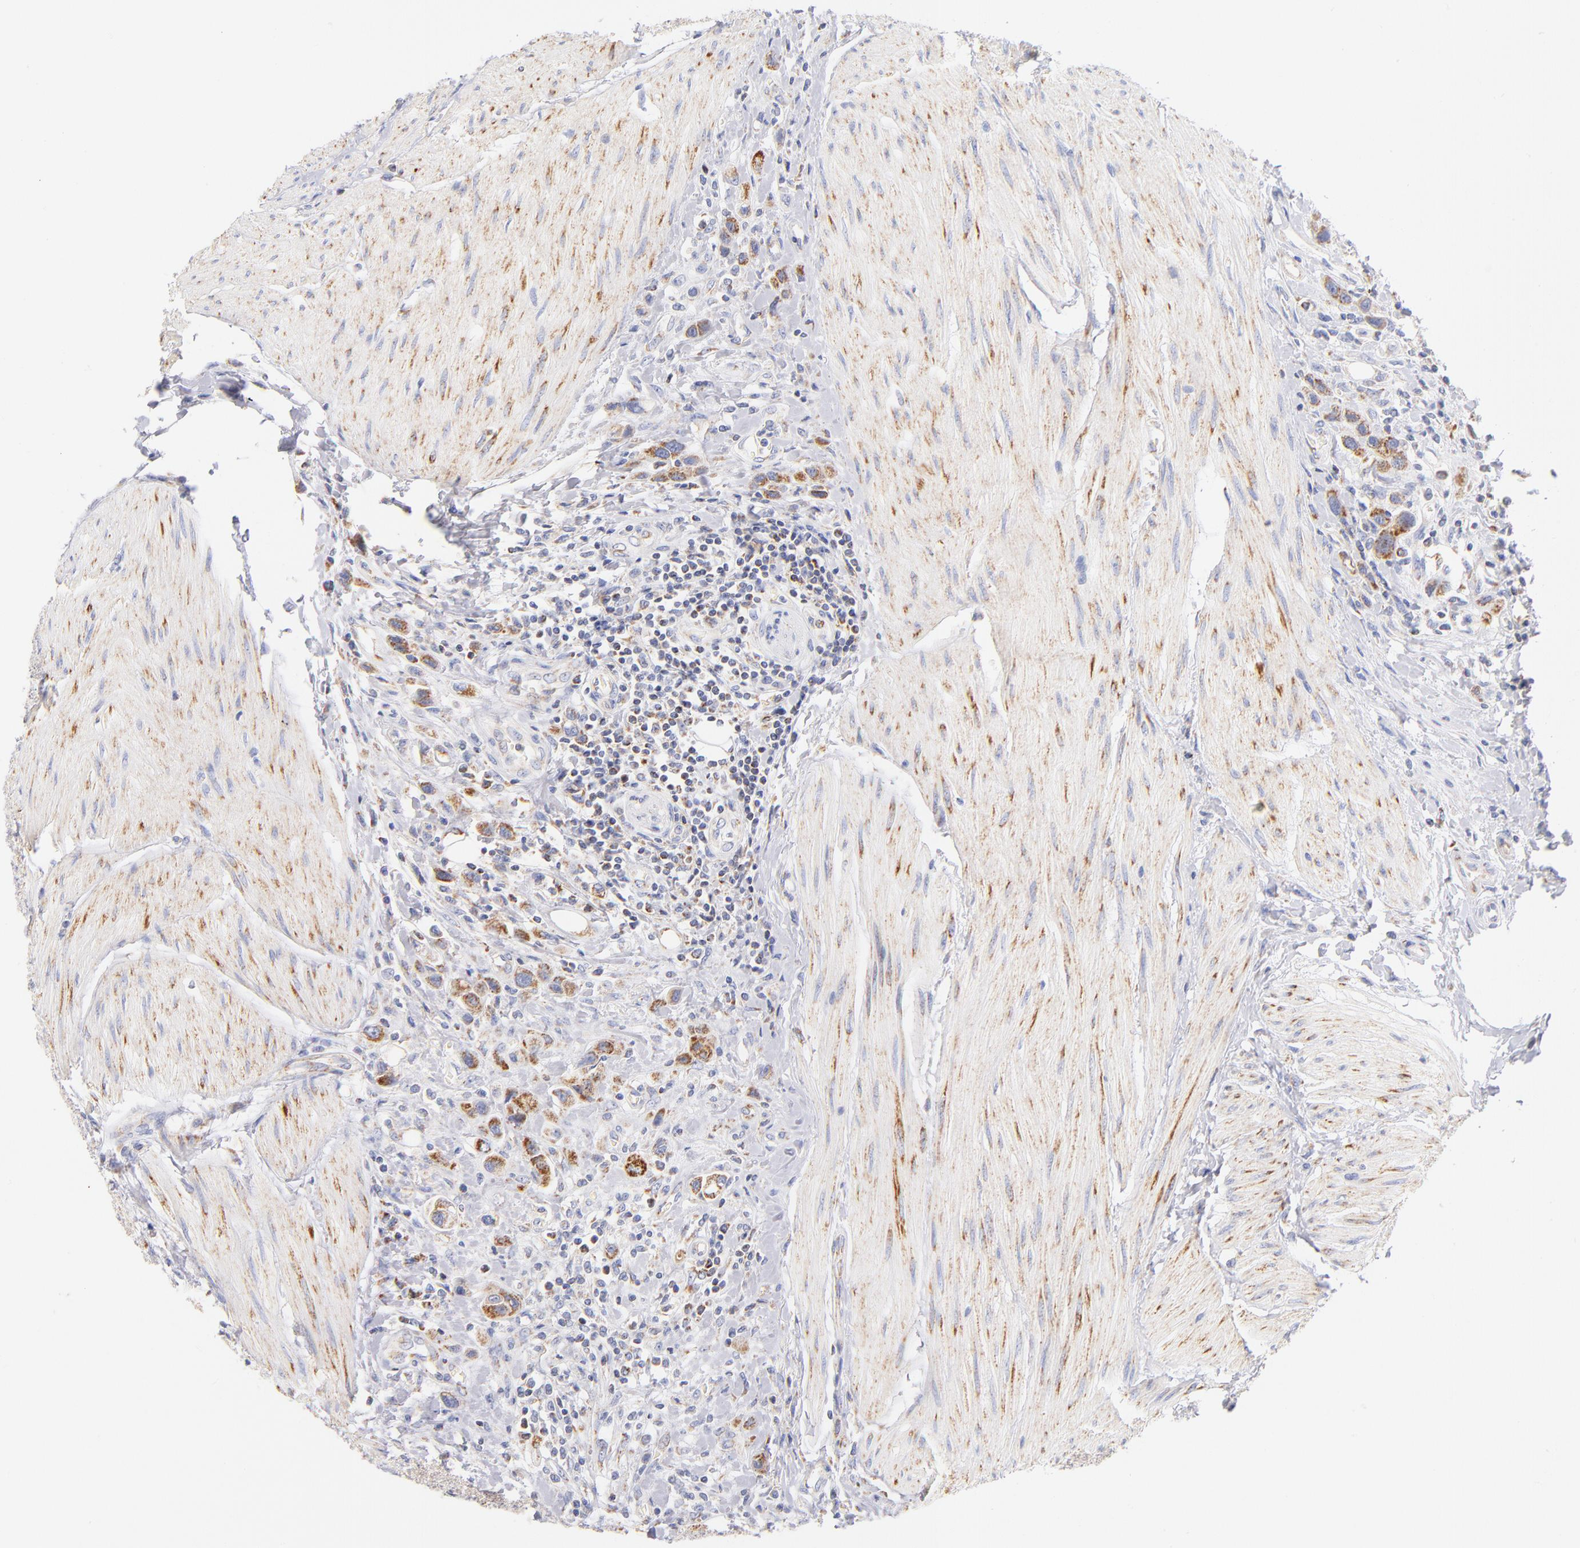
{"staining": {"intensity": "moderate", "quantity": ">75%", "location": "cytoplasmic/membranous"}, "tissue": "urothelial cancer", "cell_type": "Tumor cells", "image_type": "cancer", "snomed": [{"axis": "morphology", "description": "Urothelial carcinoma, High grade"}, {"axis": "topography", "description": "Urinary bladder"}], "caption": "High-grade urothelial carcinoma stained with DAB immunohistochemistry demonstrates medium levels of moderate cytoplasmic/membranous expression in about >75% of tumor cells.", "gene": "AIFM1", "patient": {"sex": "male", "age": 50}}